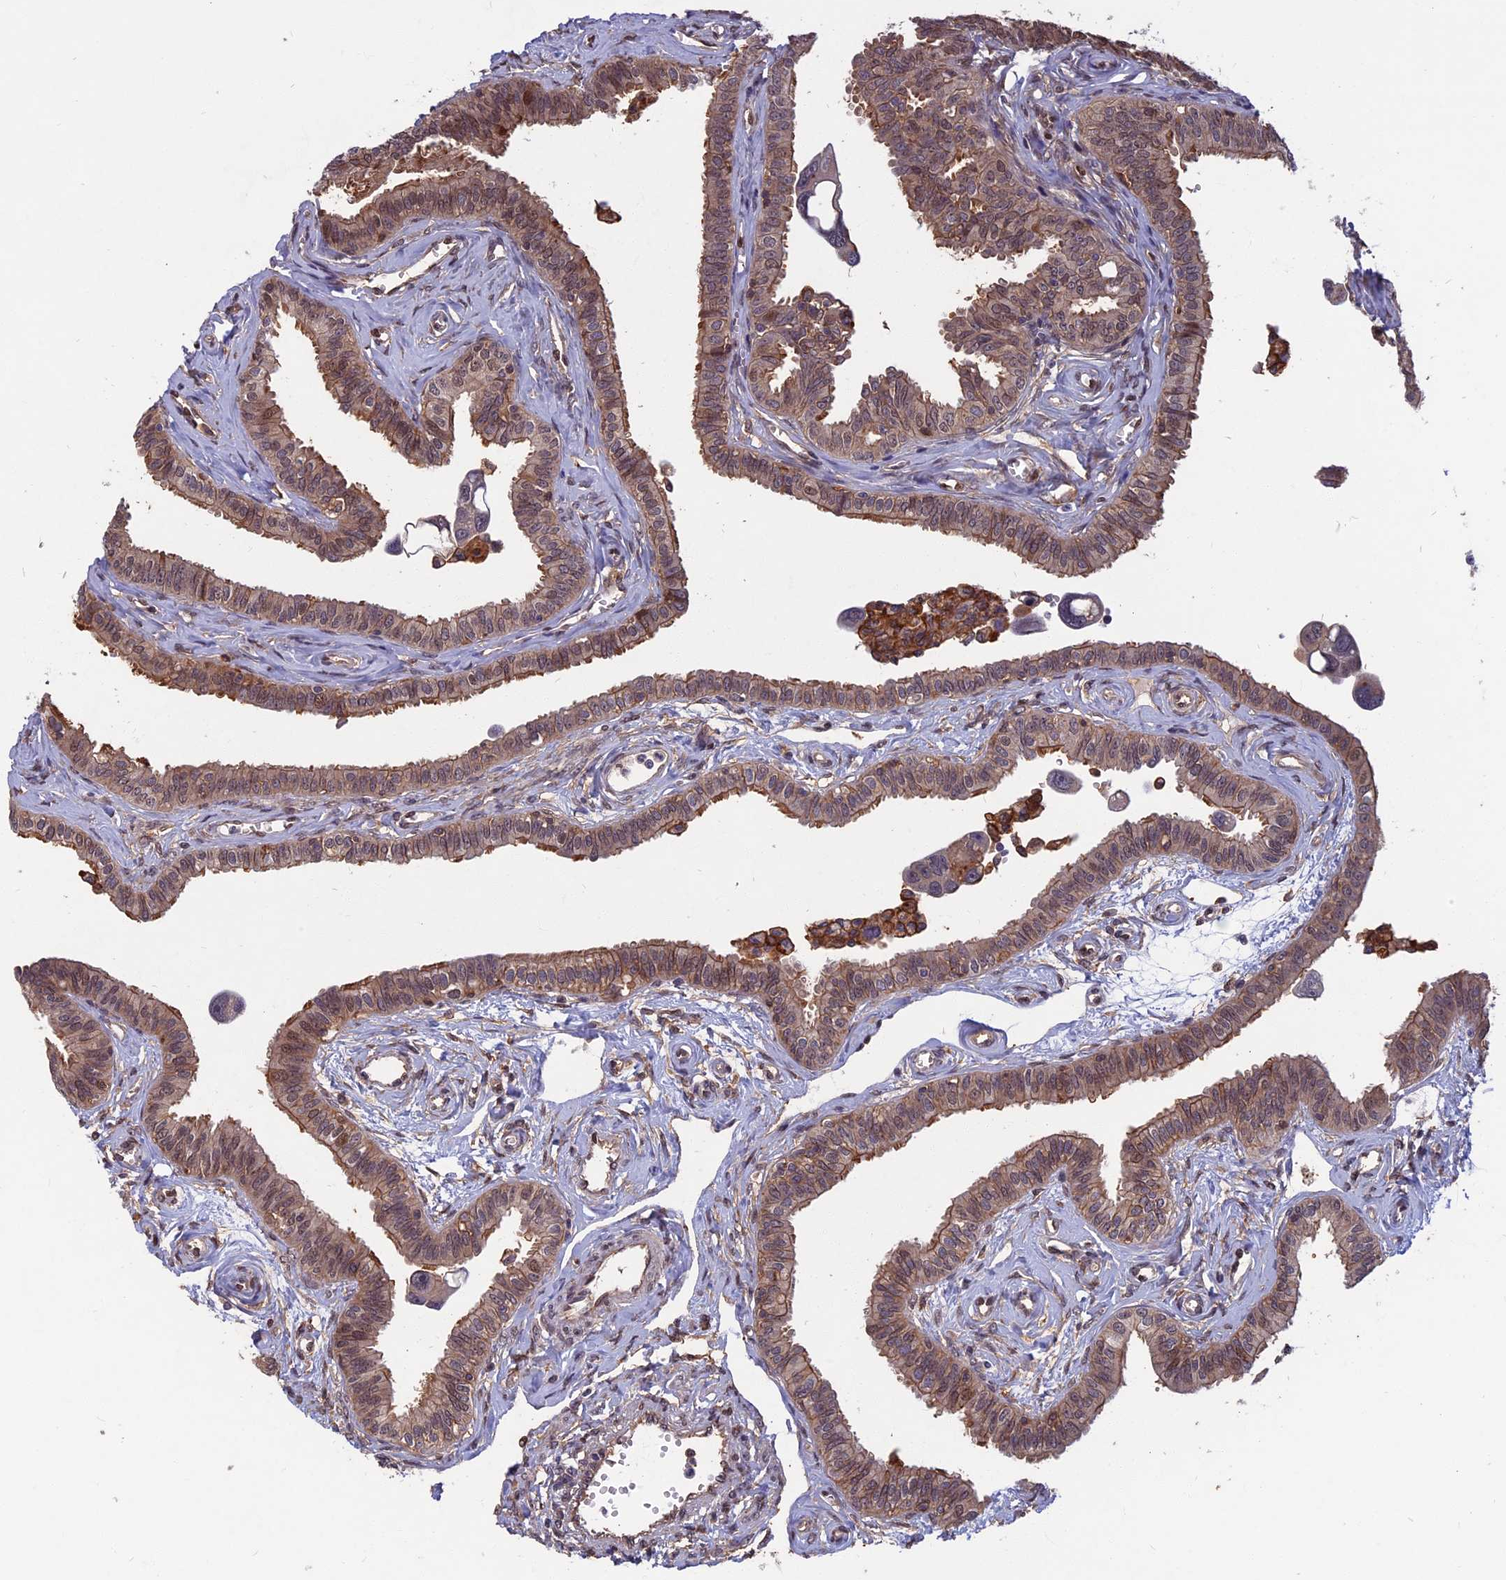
{"staining": {"intensity": "moderate", "quantity": ">75%", "location": "cytoplasmic/membranous"}, "tissue": "fallopian tube", "cell_type": "Glandular cells", "image_type": "normal", "snomed": [{"axis": "morphology", "description": "Normal tissue, NOS"}, {"axis": "morphology", "description": "Carcinoma, NOS"}, {"axis": "topography", "description": "Fallopian tube"}, {"axis": "topography", "description": "Ovary"}], "caption": "Immunohistochemistry (IHC) (DAB) staining of normal human fallopian tube reveals moderate cytoplasmic/membranous protein expression in approximately >75% of glandular cells.", "gene": "SPG11", "patient": {"sex": "female", "age": 59}}